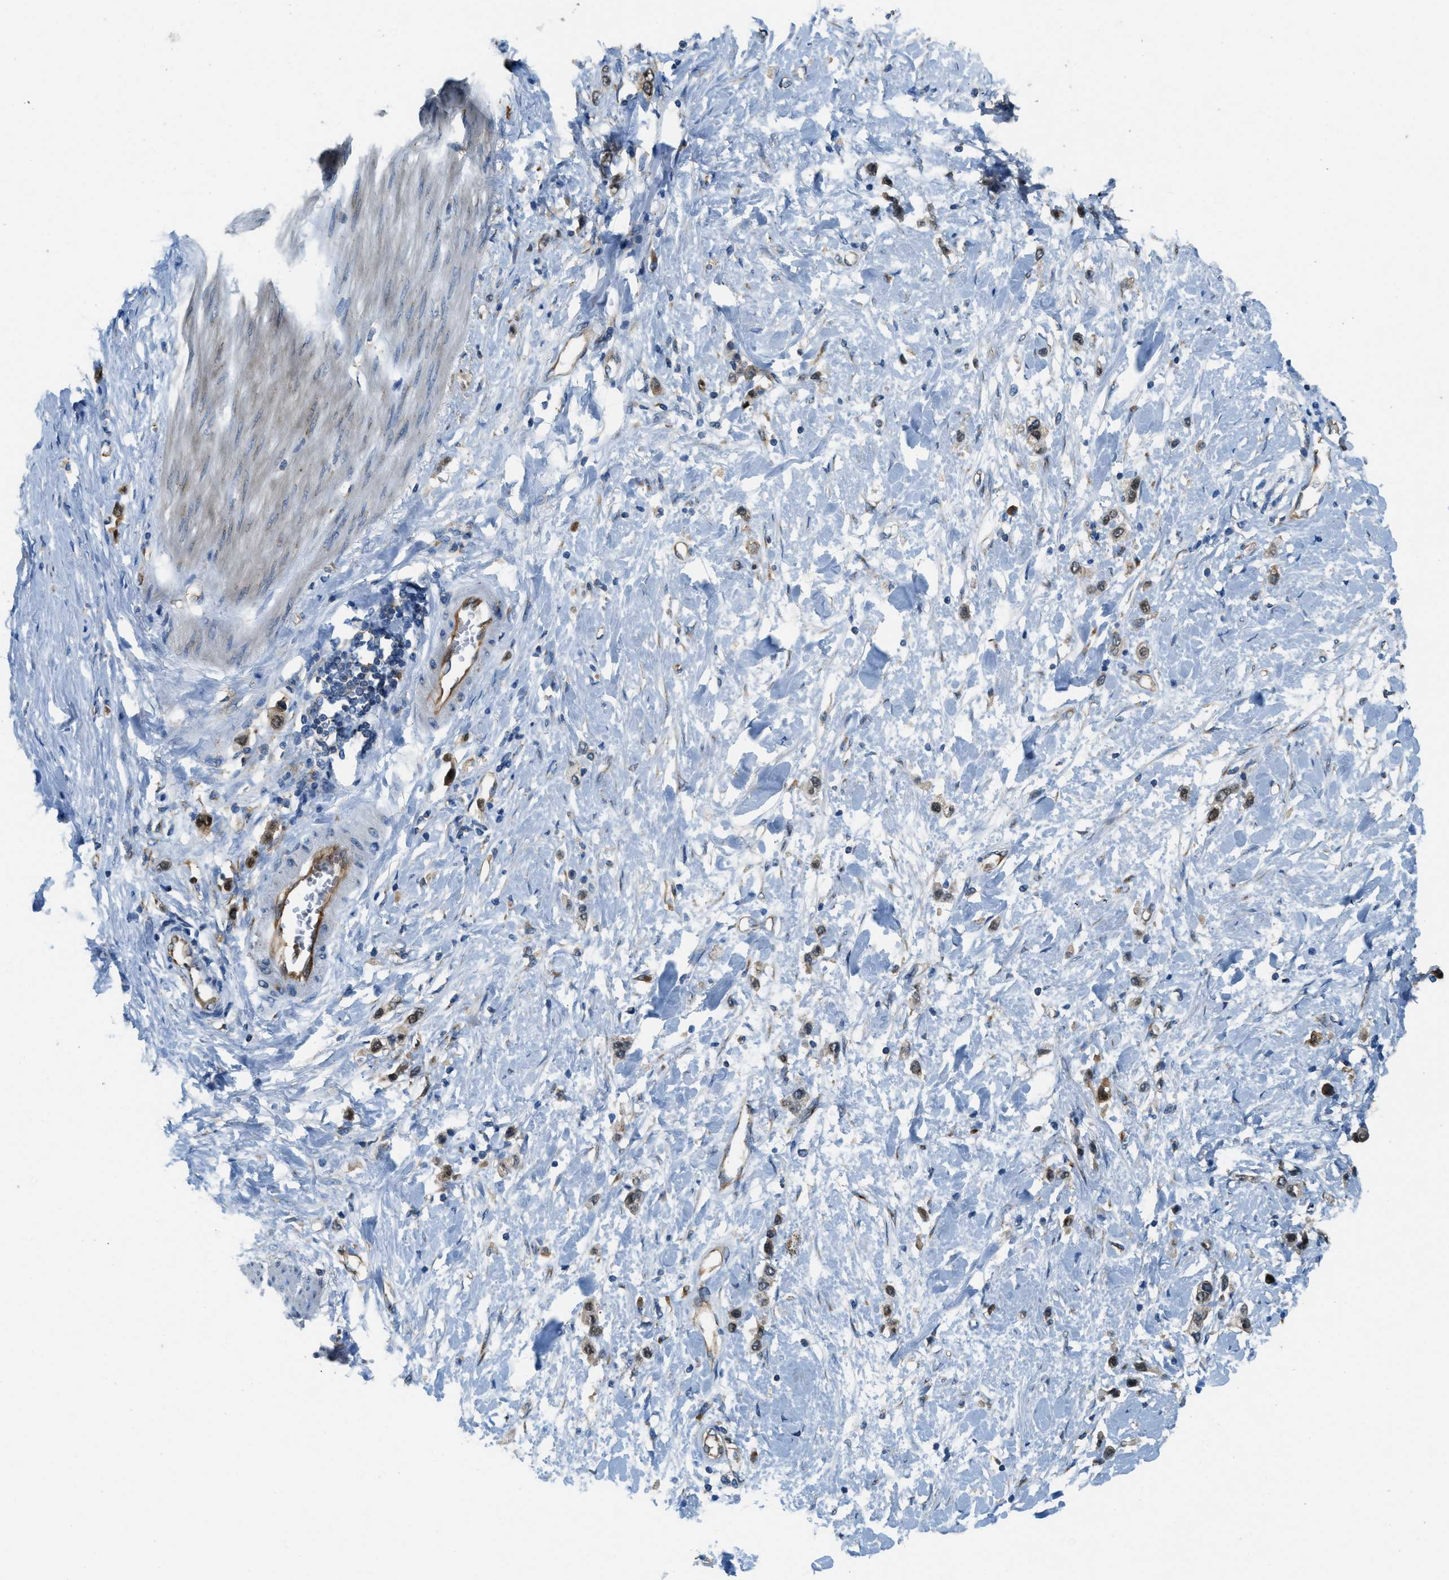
{"staining": {"intensity": "strong", "quantity": "25%-75%", "location": "cytoplasmic/membranous,nuclear"}, "tissue": "stomach cancer", "cell_type": "Tumor cells", "image_type": "cancer", "snomed": [{"axis": "morphology", "description": "Adenocarcinoma, NOS"}, {"axis": "topography", "description": "Stomach"}], "caption": "Protein staining of stomach cancer tissue reveals strong cytoplasmic/membranous and nuclear staining in about 25%-75% of tumor cells.", "gene": "GIMAP8", "patient": {"sex": "female", "age": 65}}